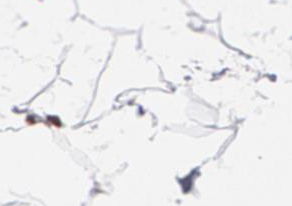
{"staining": {"intensity": "moderate", "quantity": "<25%", "location": "nuclear"}, "tissue": "adipose tissue", "cell_type": "Adipocytes", "image_type": "normal", "snomed": [{"axis": "morphology", "description": "Normal tissue, NOS"}, {"axis": "morphology", "description": "Duct carcinoma"}, {"axis": "topography", "description": "Breast"}, {"axis": "topography", "description": "Adipose tissue"}], "caption": "Immunohistochemistry (IHC) photomicrograph of unremarkable human adipose tissue stained for a protein (brown), which demonstrates low levels of moderate nuclear expression in approximately <25% of adipocytes.", "gene": "MVP", "patient": {"sex": "female", "age": 37}}